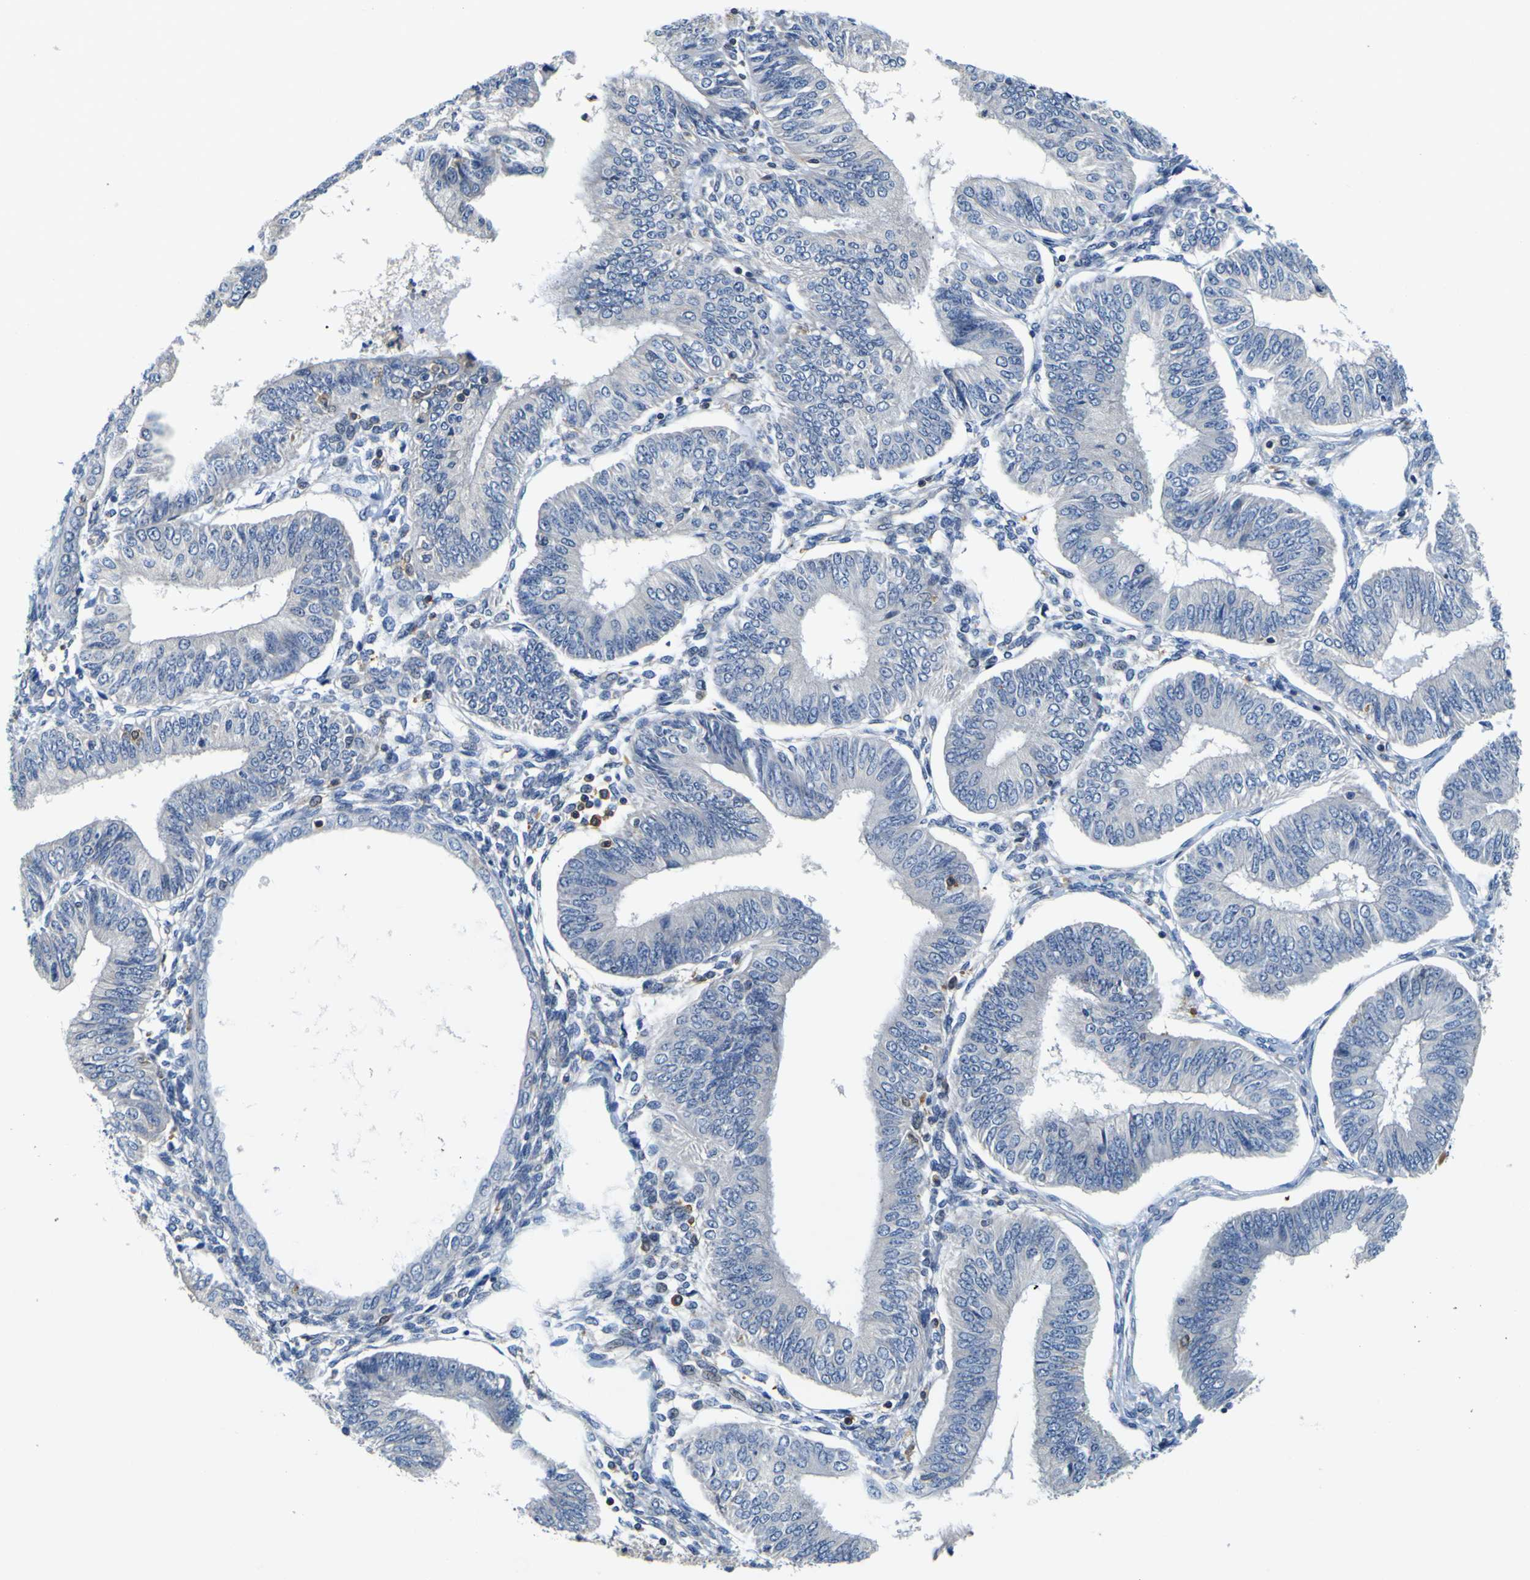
{"staining": {"intensity": "negative", "quantity": "none", "location": "none"}, "tissue": "endometrial cancer", "cell_type": "Tumor cells", "image_type": "cancer", "snomed": [{"axis": "morphology", "description": "Adenocarcinoma, NOS"}, {"axis": "topography", "description": "Endometrium"}], "caption": "Immunohistochemistry image of neoplastic tissue: human endometrial adenocarcinoma stained with DAB demonstrates no significant protein positivity in tumor cells.", "gene": "TNIK", "patient": {"sex": "female", "age": 58}}